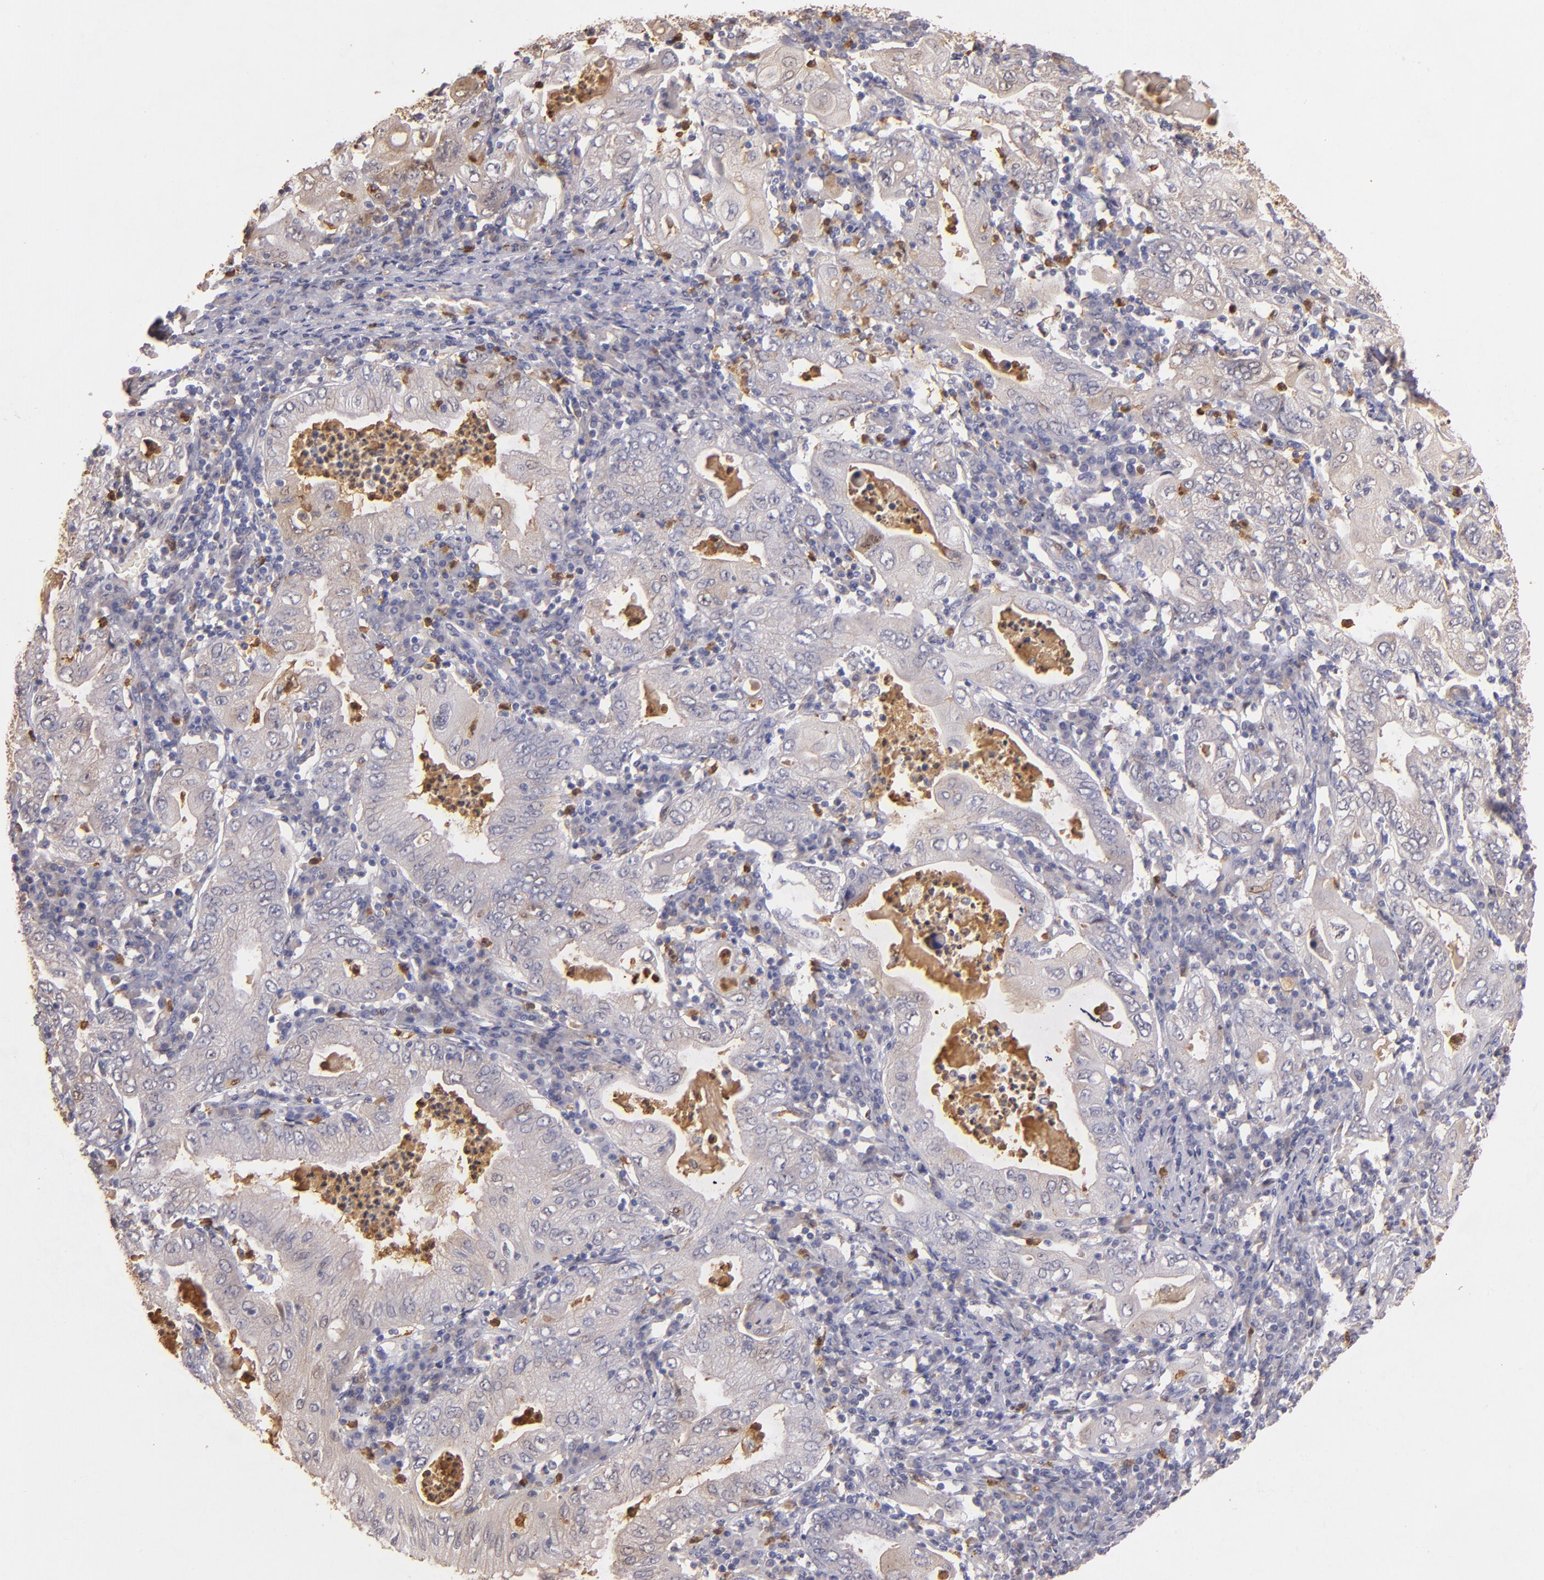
{"staining": {"intensity": "weak", "quantity": ">75%", "location": "cytoplasmic/membranous"}, "tissue": "stomach cancer", "cell_type": "Tumor cells", "image_type": "cancer", "snomed": [{"axis": "morphology", "description": "Normal tissue, NOS"}, {"axis": "morphology", "description": "Adenocarcinoma, NOS"}, {"axis": "topography", "description": "Esophagus"}, {"axis": "topography", "description": "Stomach, upper"}, {"axis": "topography", "description": "Peripheral nerve tissue"}], "caption": "DAB immunohistochemical staining of stomach cancer (adenocarcinoma) exhibits weak cytoplasmic/membranous protein expression in approximately >75% of tumor cells.", "gene": "PTS", "patient": {"sex": "male", "age": 62}}